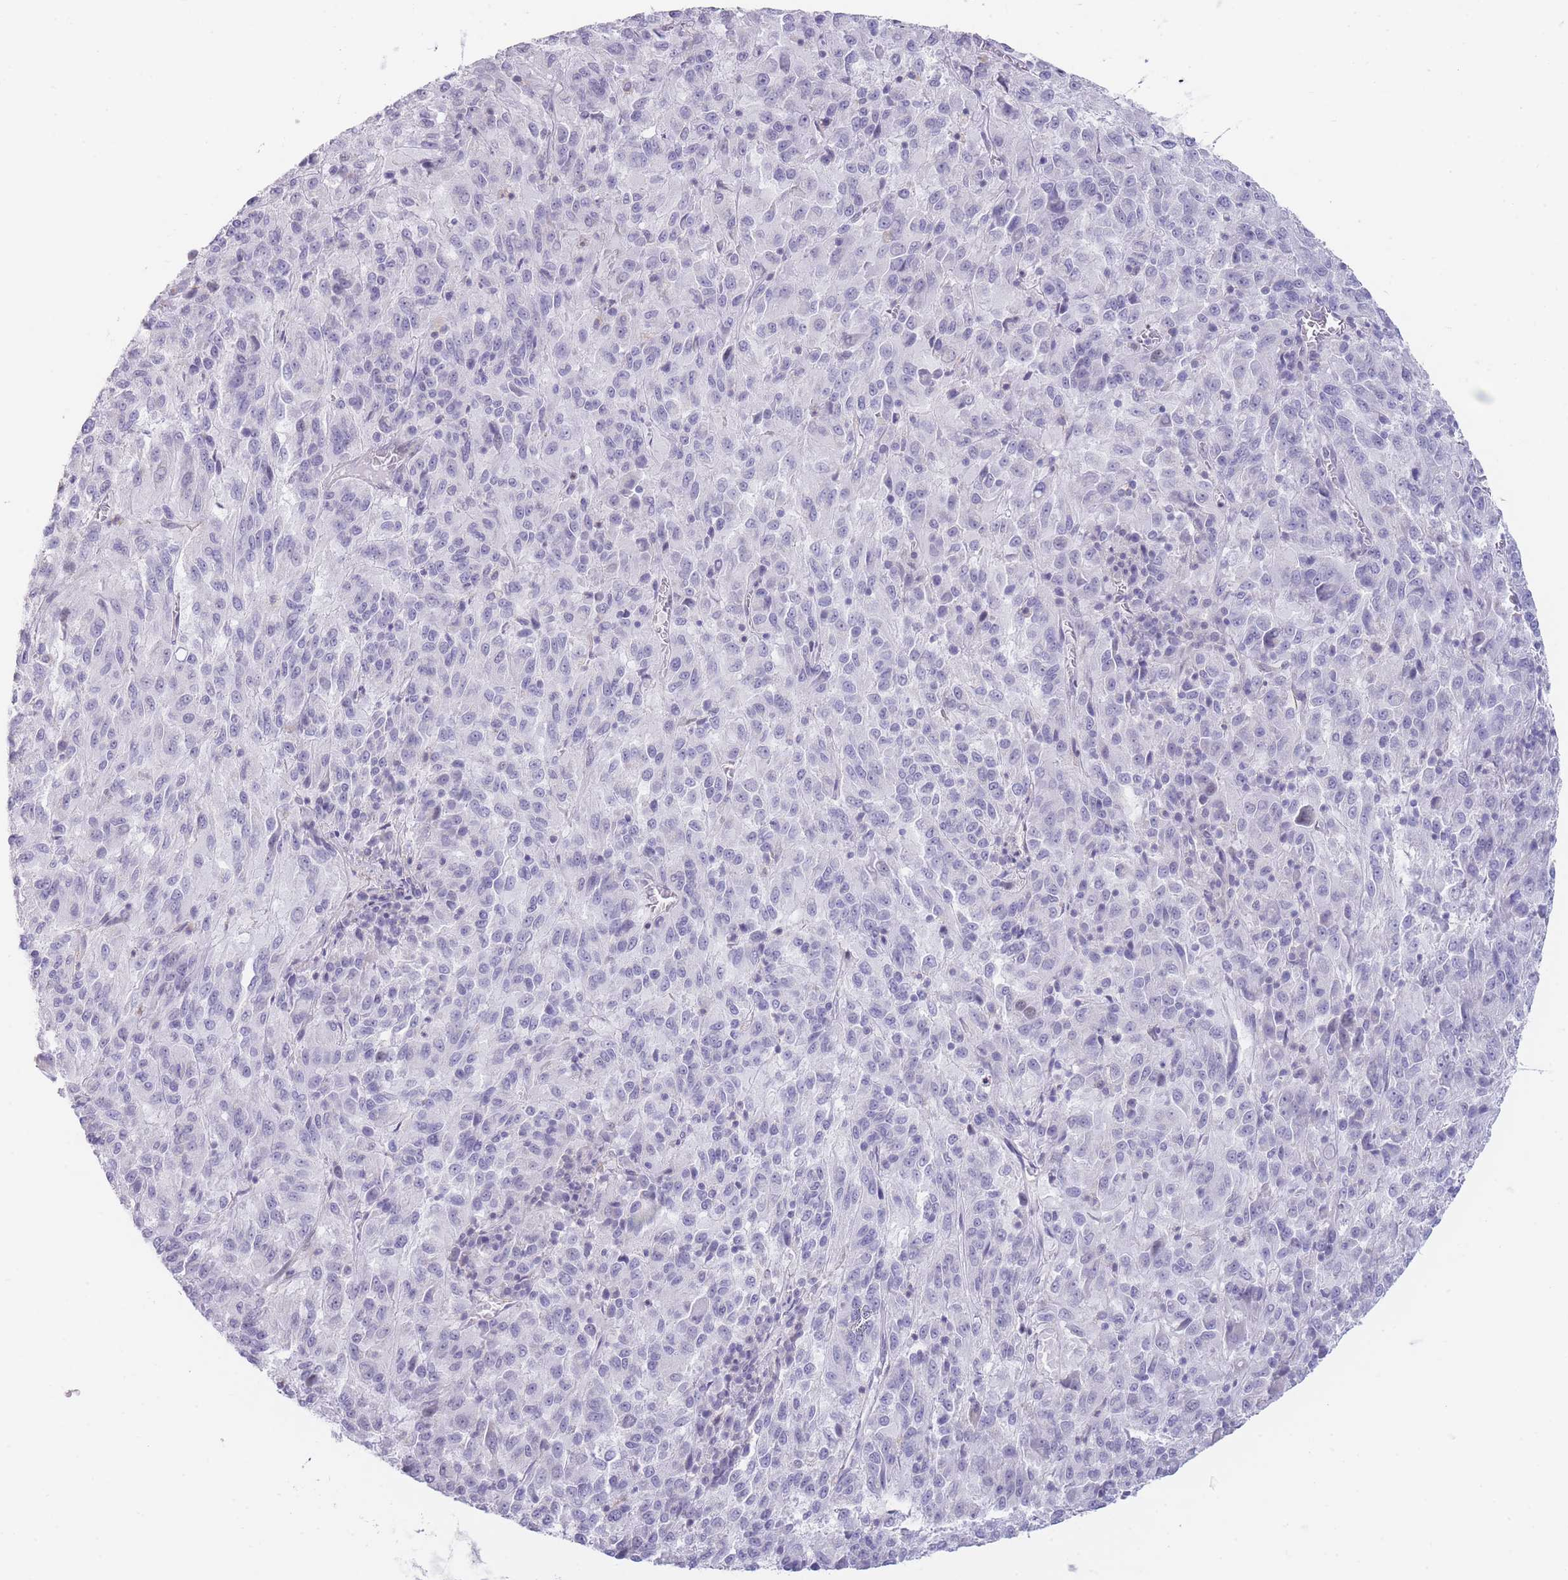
{"staining": {"intensity": "negative", "quantity": "none", "location": "none"}, "tissue": "melanoma", "cell_type": "Tumor cells", "image_type": "cancer", "snomed": [{"axis": "morphology", "description": "Malignant melanoma, Metastatic site"}, {"axis": "topography", "description": "Lung"}], "caption": "IHC micrograph of neoplastic tissue: human melanoma stained with DAB (3,3'-diaminobenzidine) displays no significant protein staining in tumor cells.", "gene": "ASAP3", "patient": {"sex": "male", "age": 64}}